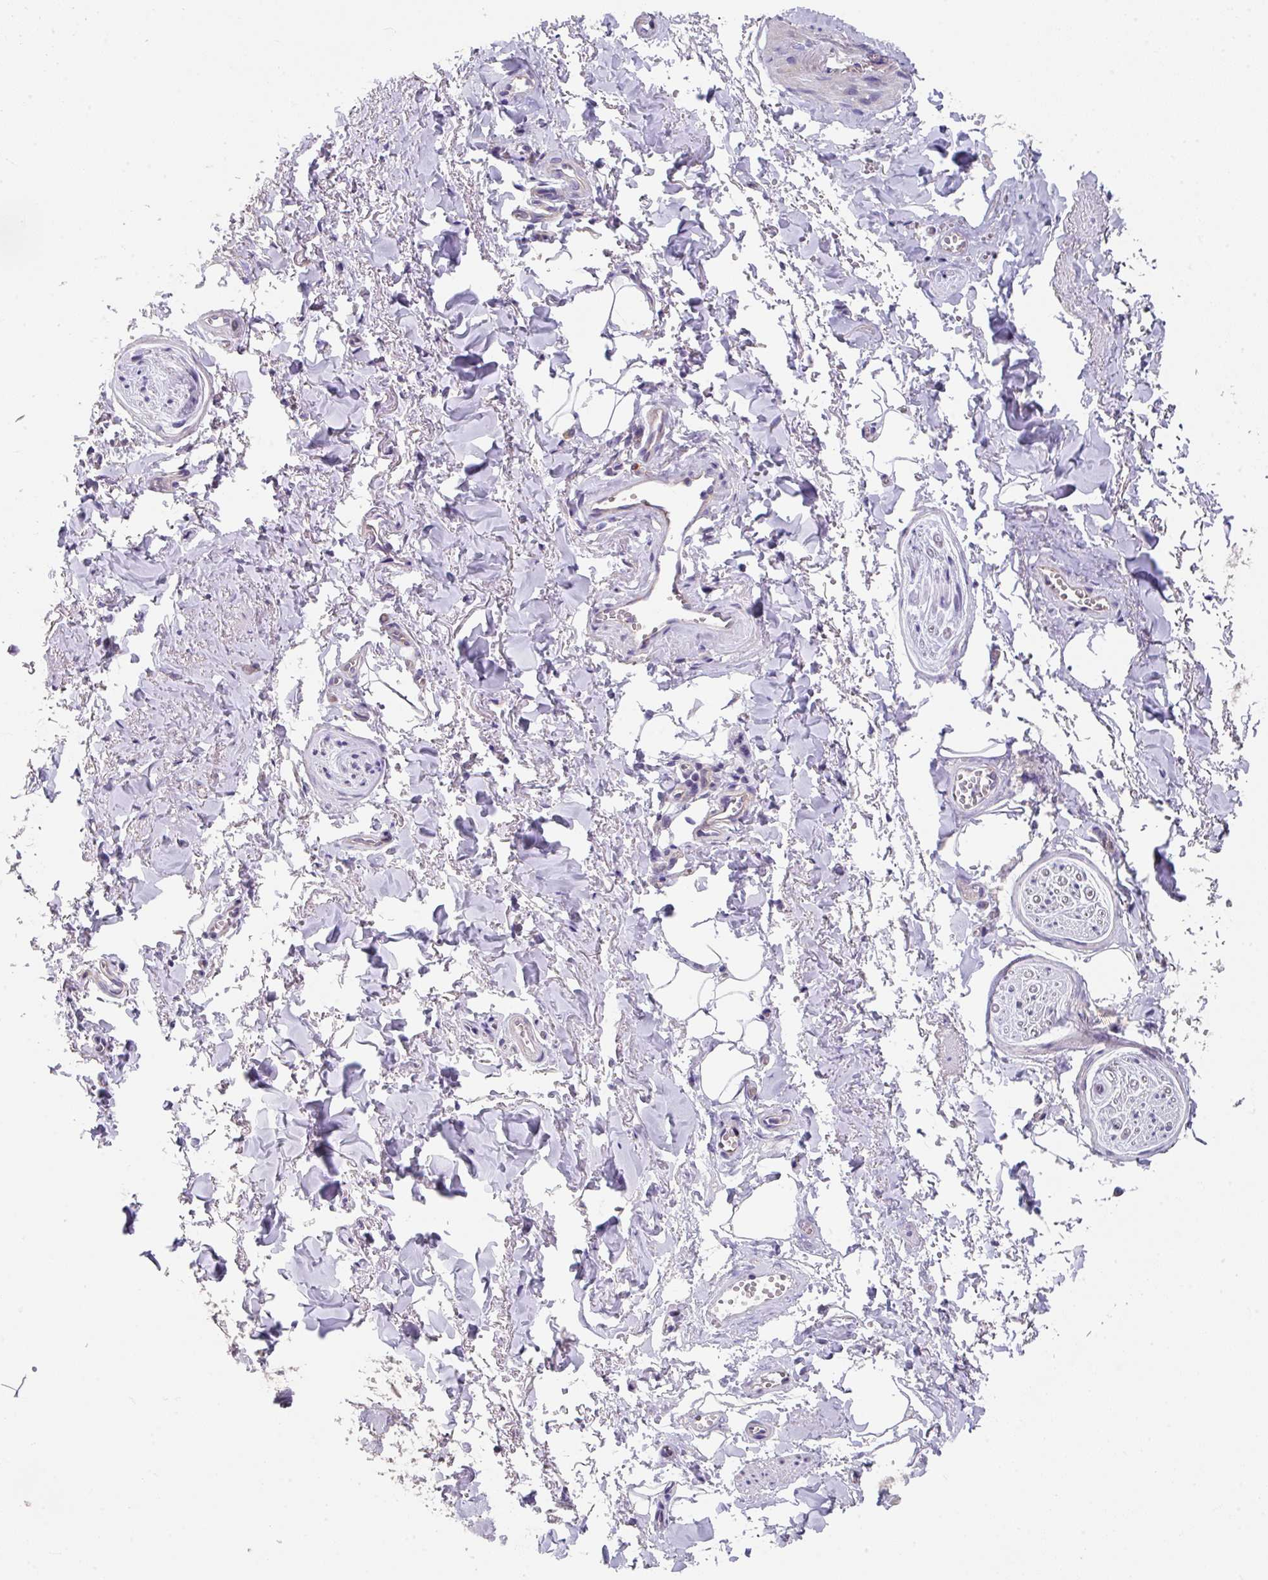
{"staining": {"intensity": "negative", "quantity": "none", "location": "none"}, "tissue": "adipose tissue", "cell_type": "Adipocytes", "image_type": "normal", "snomed": [{"axis": "morphology", "description": "Normal tissue, NOS"}, {"axis": "topography", "description": "Vulva"}, {"axis": "topography", "description": "Vagina"}, {"axis": "topography", "description": "Peripheral nerve tissue"}], "caption": "Human adipose tissue stained for a protein using IHC exhibits no expression in adipocytes.", "gene": "EIF4B", "patient": {"sex": "female", "age": 66}}